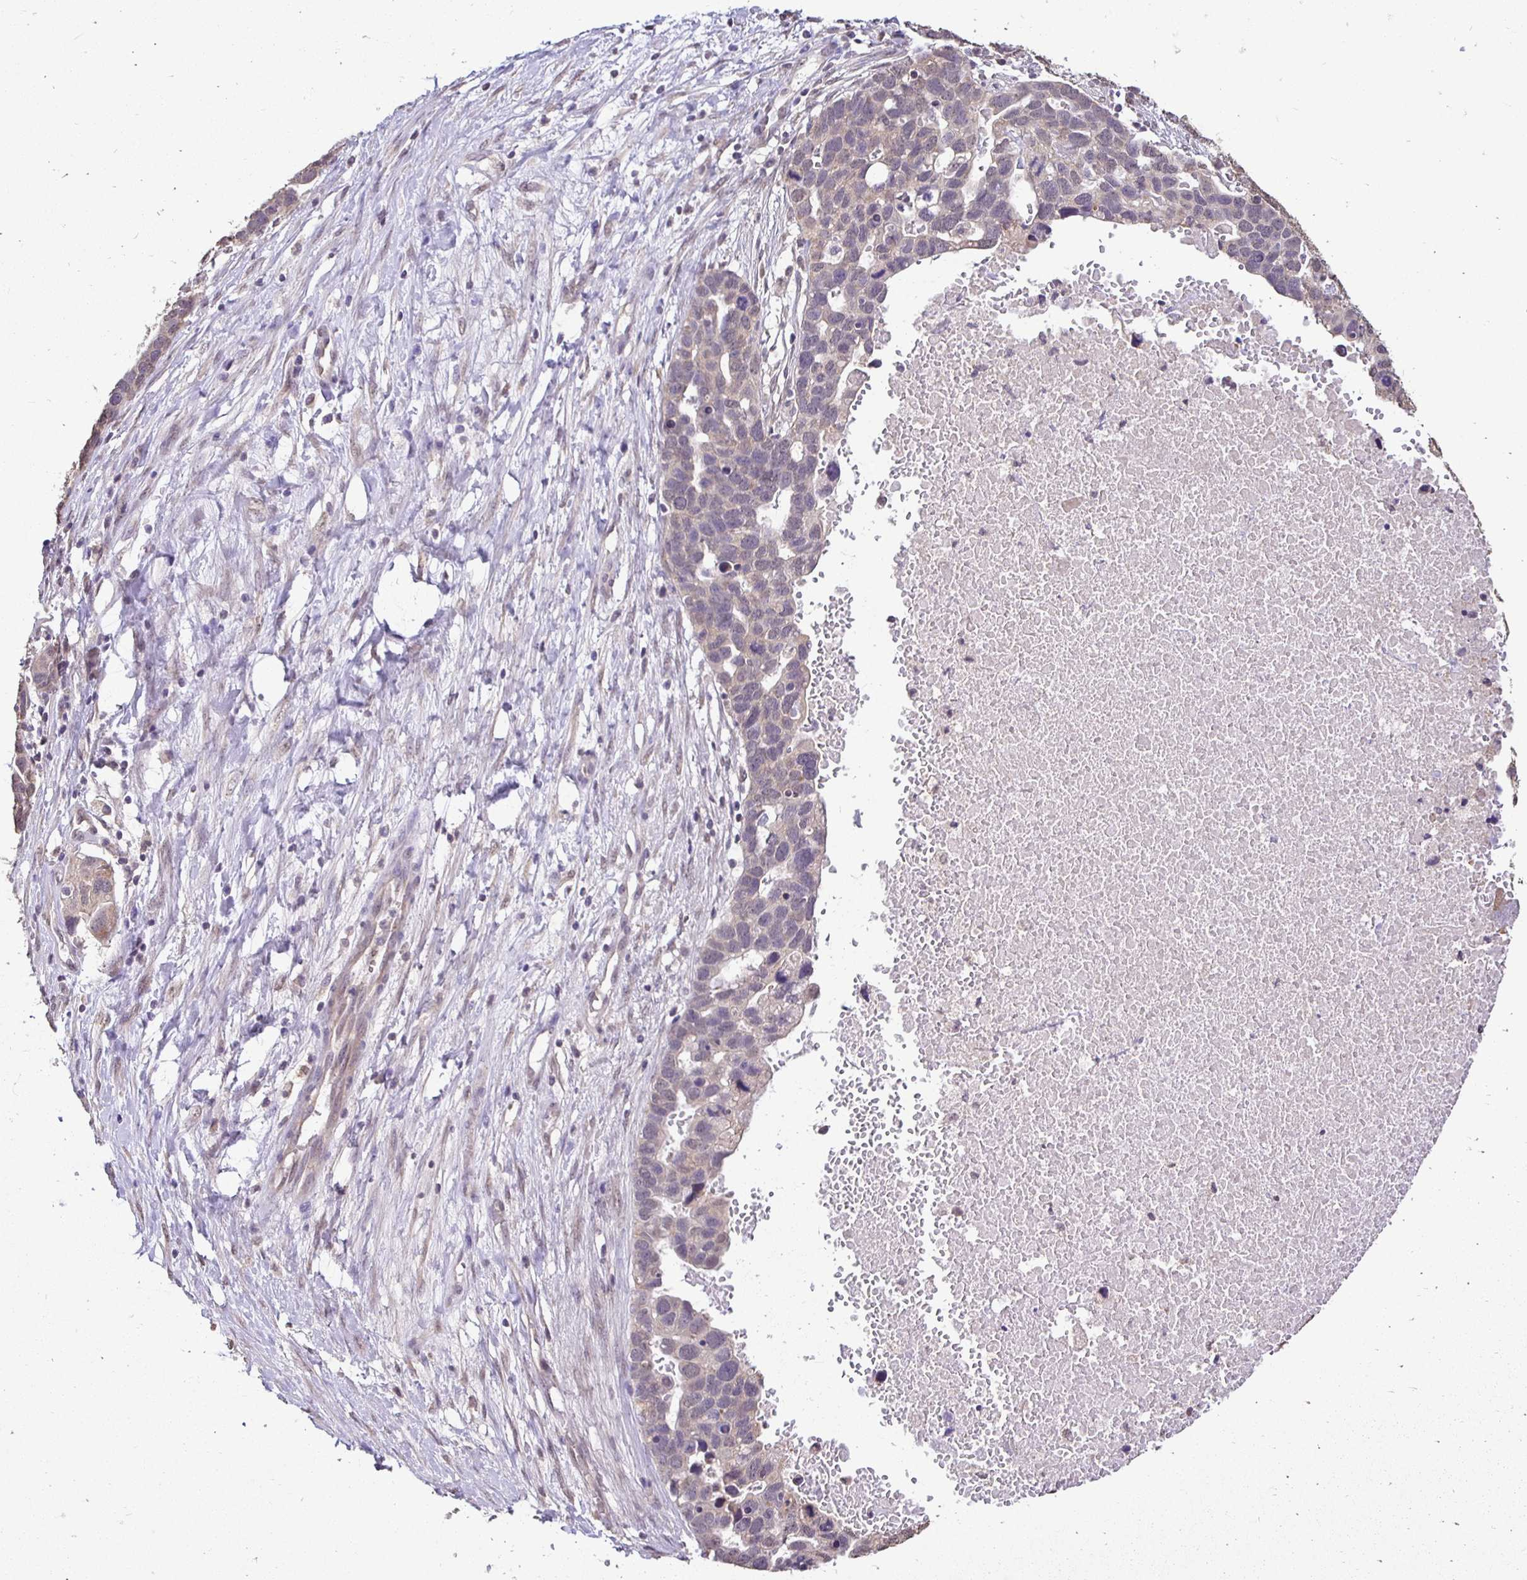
{"staining": {"intensity": "weak", "quantity": "<25%", "location": "cytoplasmic/membranous"}, "tissue": "ovarian cancer", "cell_type": "Tumor cells", "image_type": "cancer", "snomed": [{"axis": "morphology", "description": "Cystadenocarcinoma, serous, NOS"}, {"axis": "topography", "description": "Ovary"}], "caption": "Immunohistochemical staining of human ovarian cancer reveals no significant expression in tumor cells.", "gene": "RHEBL1", "patient": {"sex": "female", "age": 54}}